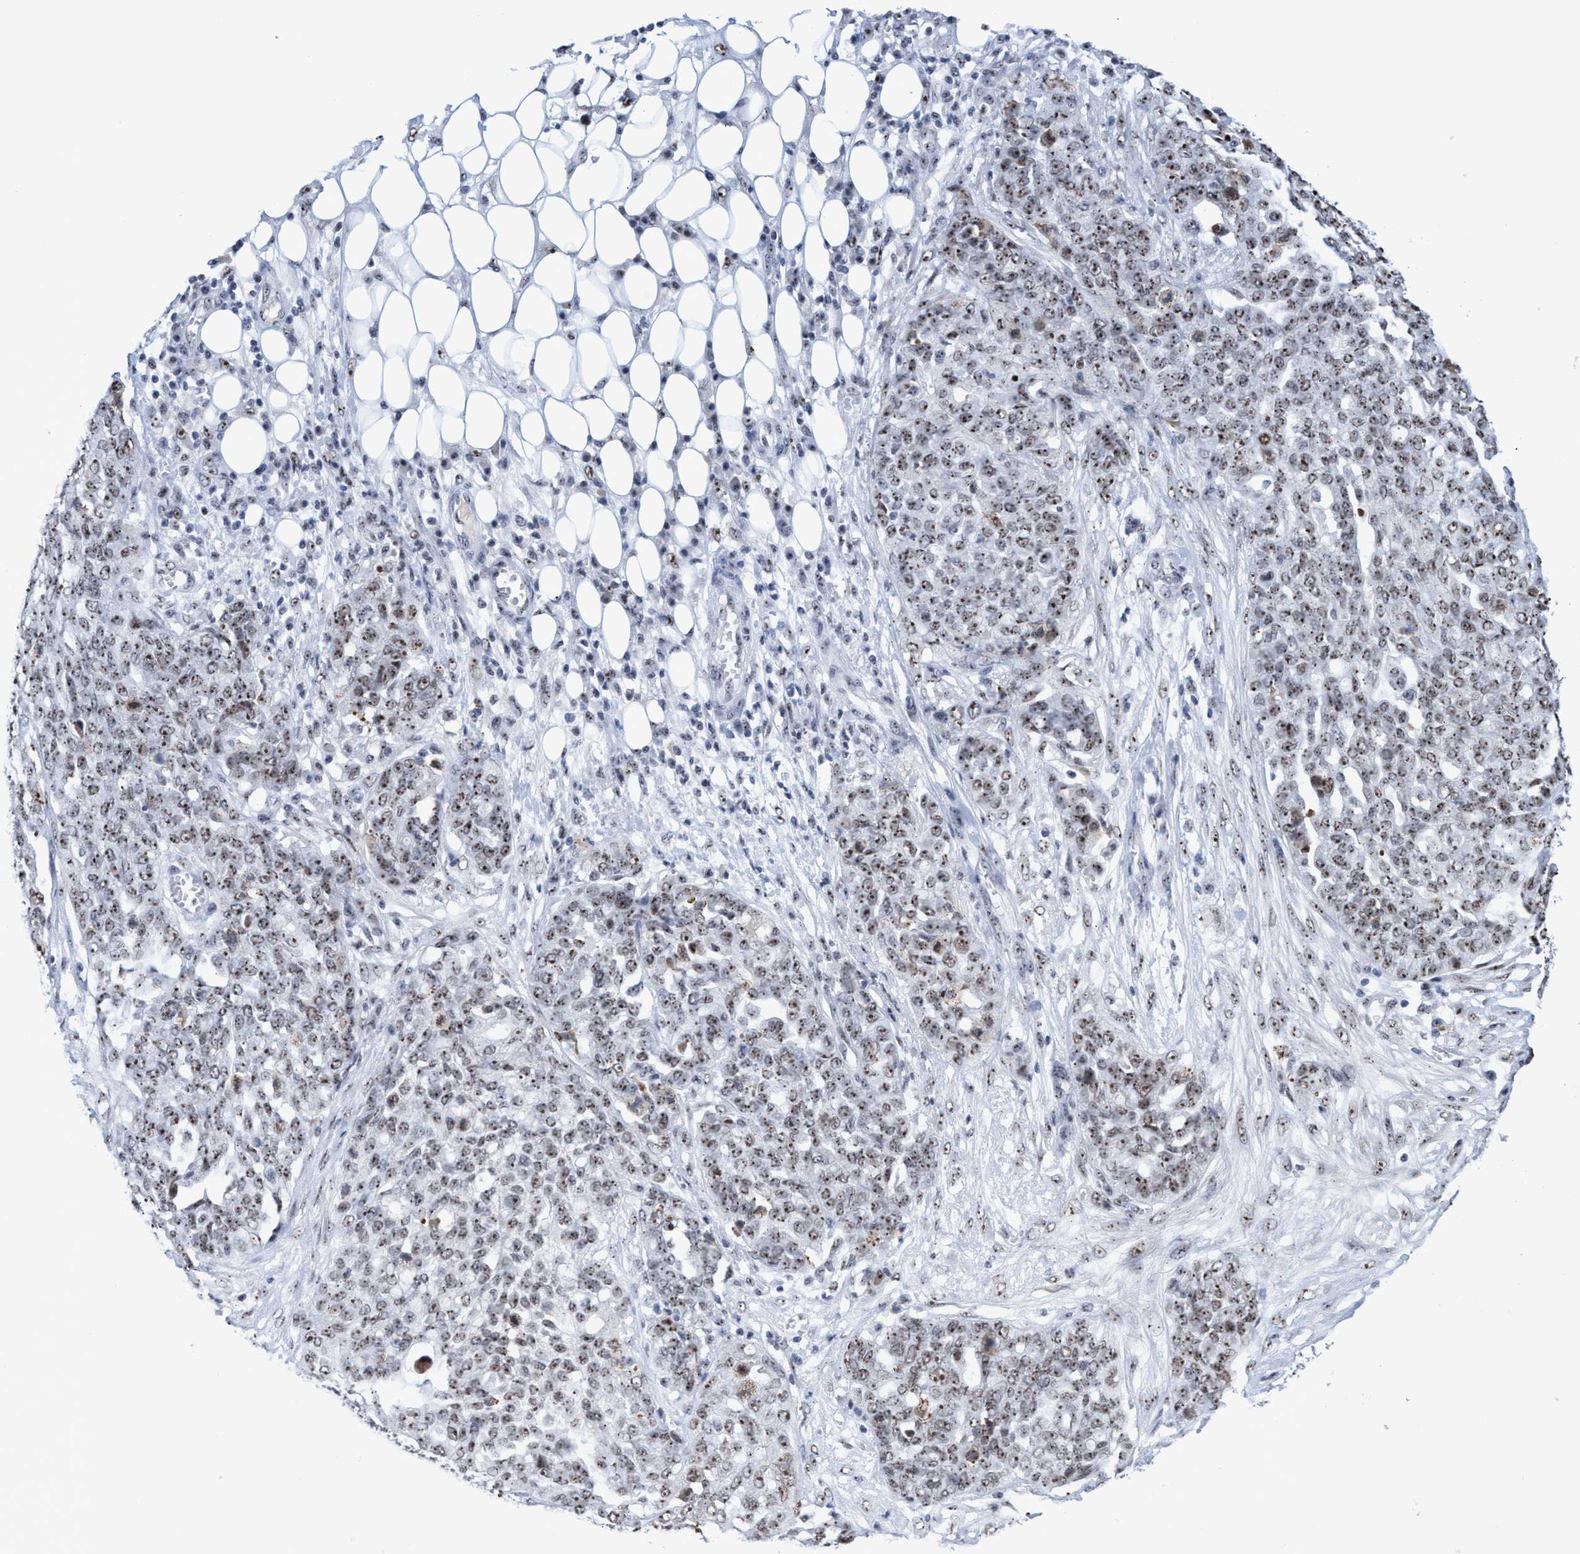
{"staining": {"intensity": "moderate", "quantity": ">75%", "location": "nuclear"}, "tissue": "ovarian cancer", "cell_type": "Tumor cells", "image_type": "cancer", "snomed": [{"axis": "morphology", "description": "Cystadenocarcinoma, serous, NOS"}, {"axis": "topography", "description": "Soft tissue"}, {"axis": "topography", "description": "Ovary"}], "caption": "A micrograph of human ovarian cancer (serous cystadenocarcinoma) stained for a protein exhibits moderate nuclear brown staining in tumor cells. (DAB IHC with brightfield microscopy, high magnification).", "gene": "EFCAB10", "patient": {"sex": "female", "age": 57}}